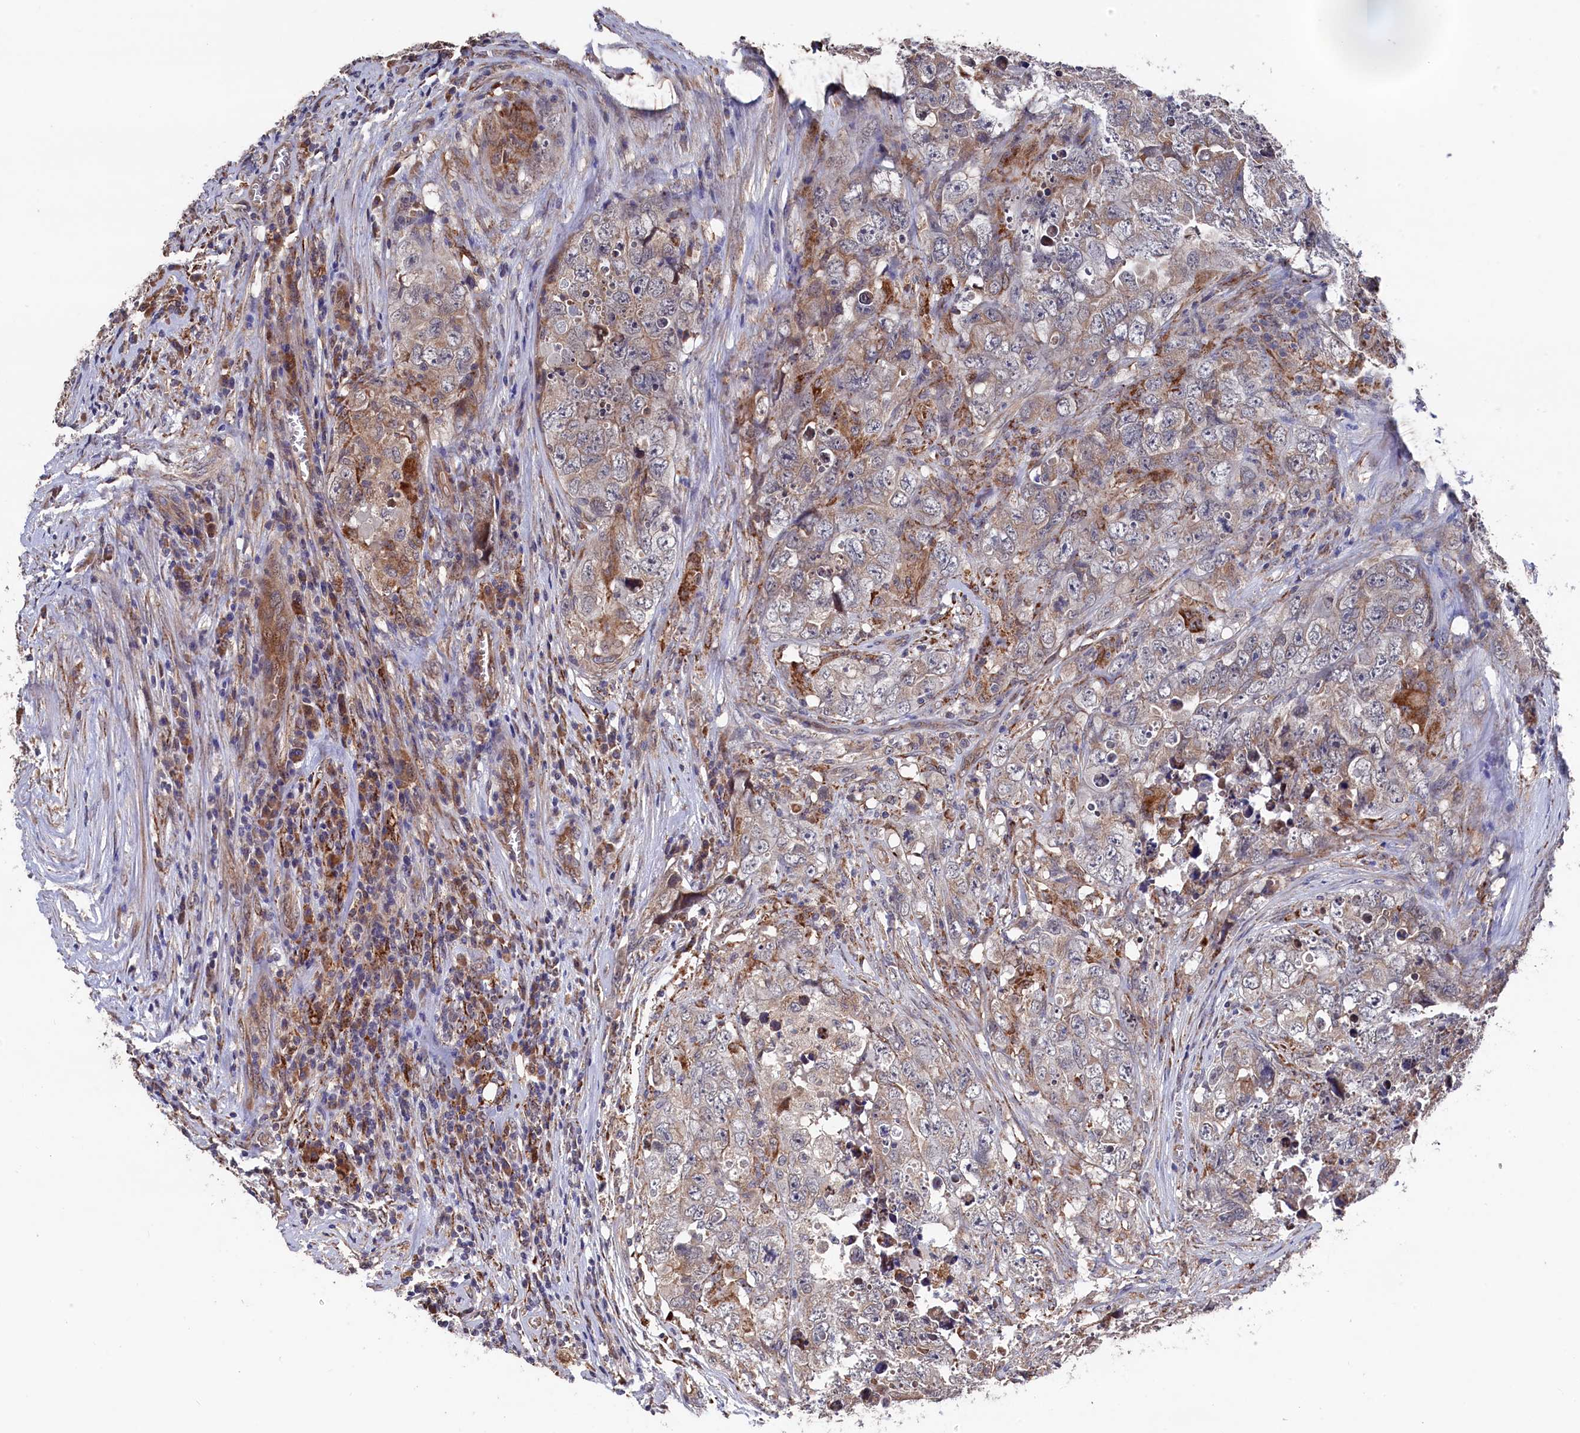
{"staining": {"intensity": "weak", "quantity": "<25%", "location": "cytoplasmic/membranous"}, "tissue": "testis cancer", "cell_type": "Tumor cells", "image_type": "cancer", "snomed": [{"axis": "morphology", "description": "Seminoma, NOS"}, {"axis": "morphology", "description": "Carcinoma, Embryonal, NOS"}, {"axis": "topography", "description": "Testis"}], "caption": "An immunohistochemistry (IHC) micrograph of embryonal carcinoma (testis) is shown. There is no staining in tumor cells of embryonal carcinoma (testis).", "gene": "SLC12A4", "patient": {"sex": "male", "age": 43}}